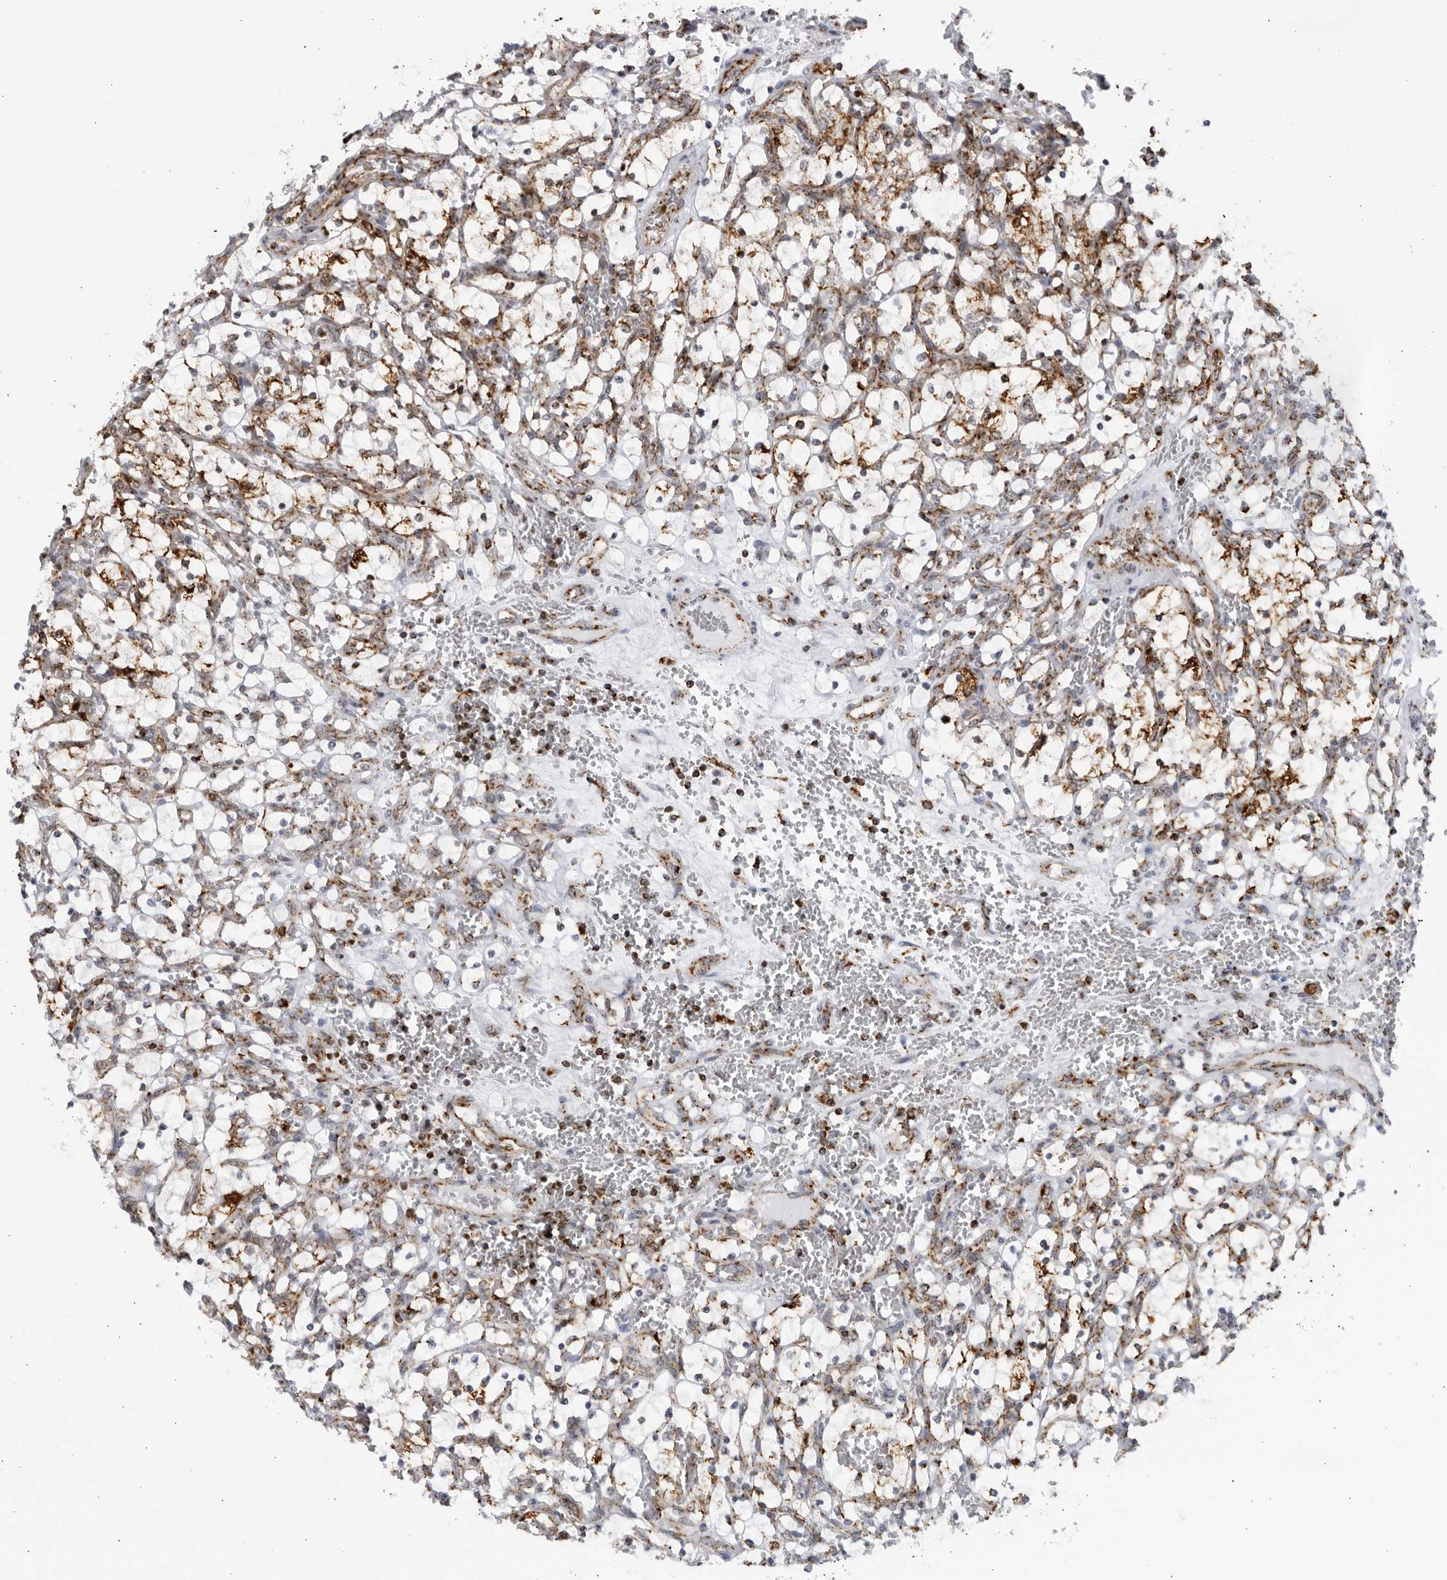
{"staining": {"intensity": "moderate", "quantity": "25%-75%", "location": "cytoplasmic/membranous"}, "tissue": "renal cancer", "cell_type": "Tumor cells", "image_type": "cancer", "snomed": [{"axis": "morphology", "description": "Adenocarcinoma, NOS"}, {"axis": "topography", "description": "Kidney"}], "caption": "This is a histology image of IHC staining of renal adenocarcinoma, which shows moderate expression in the cytoplasmic/membranous of tumor cells.", "gene": "RBM34", "patient": {"sex": "female", "age": 69}}